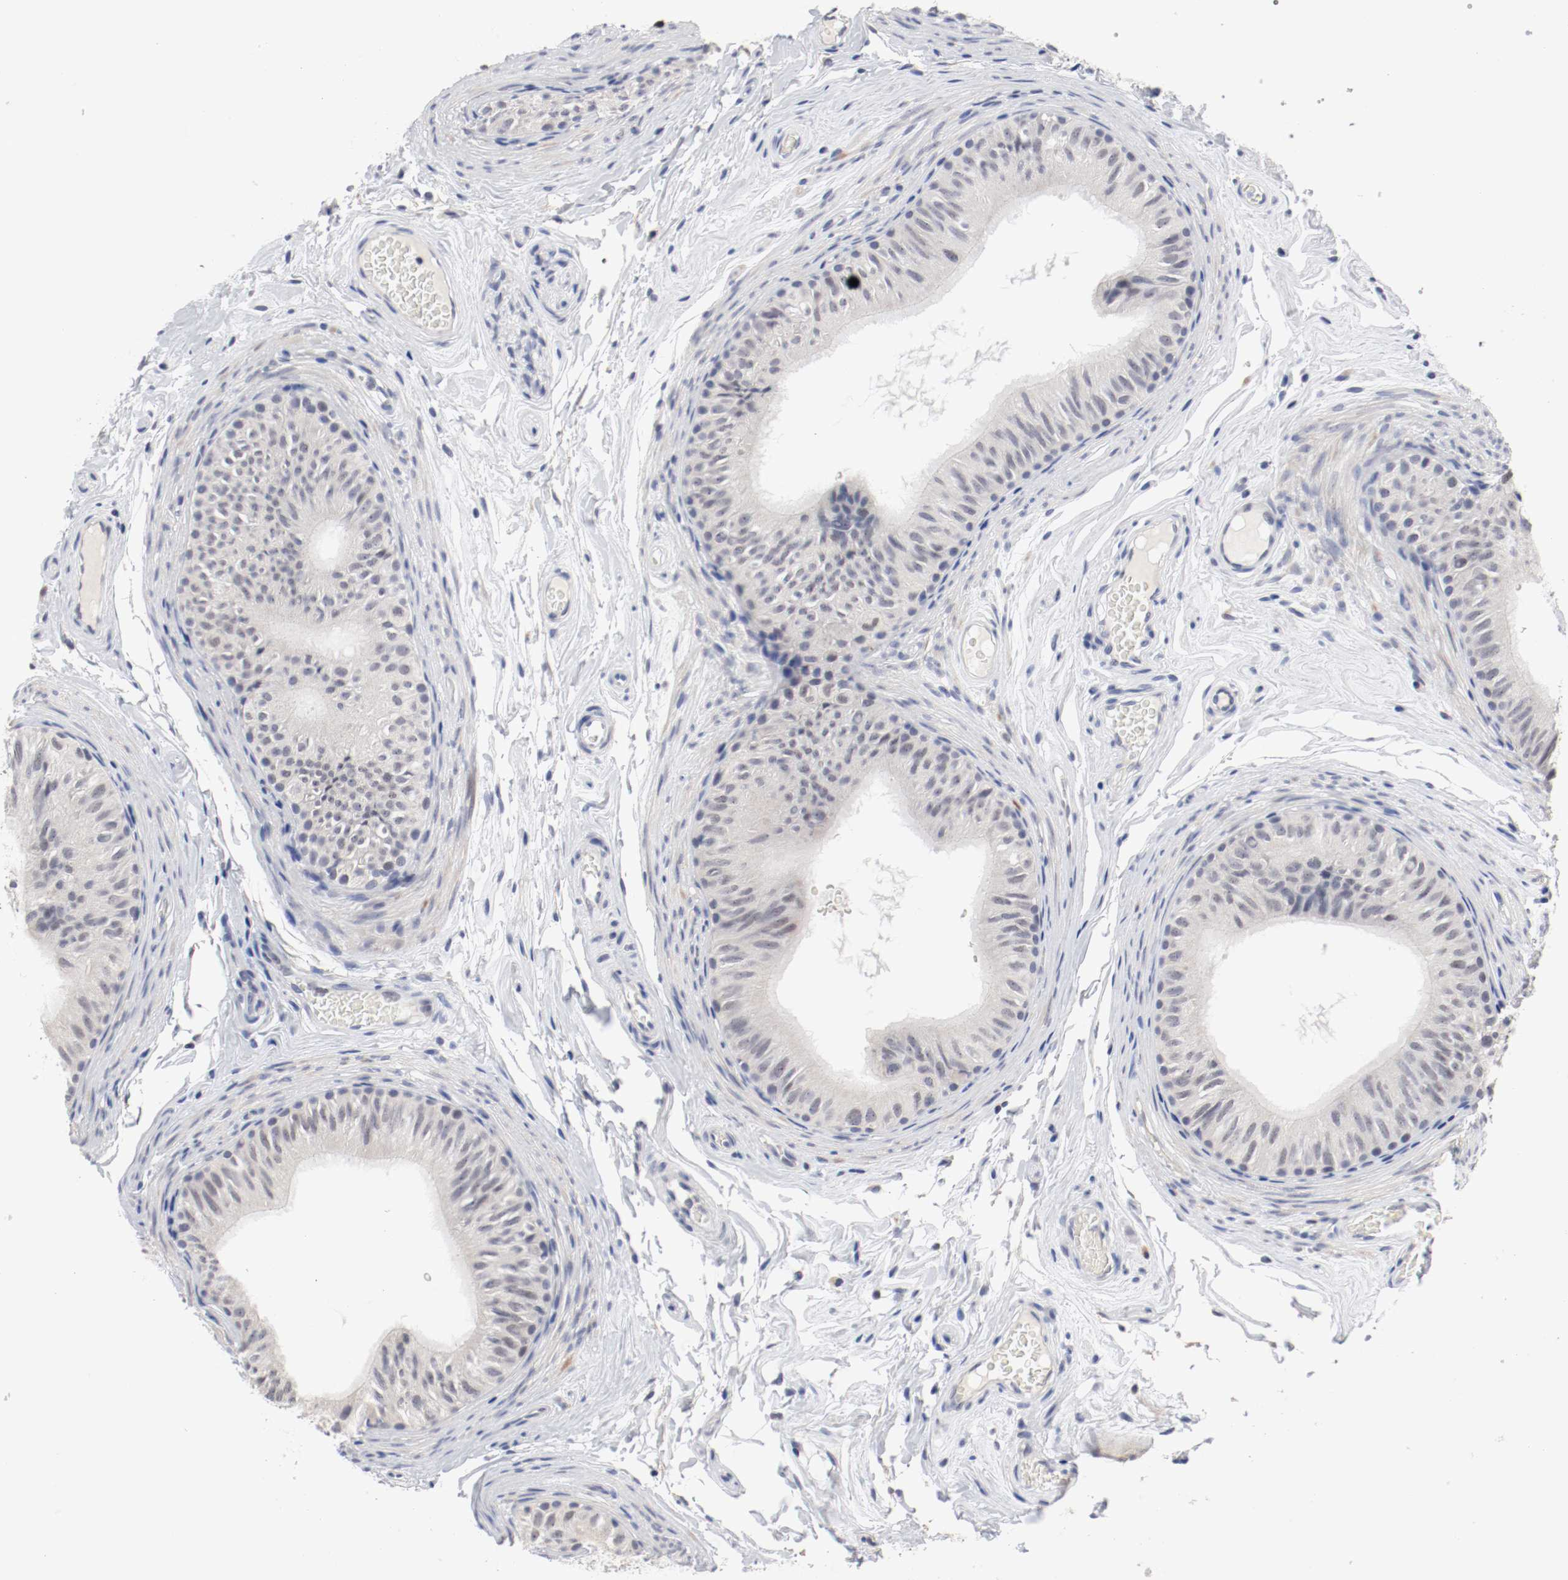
{"staining": {"intensity": "negative", "quantity": "none", "location": "none"}, "tissue": "epididymis", "cell_type": "Glandular cells", "image_type": "normal", "snomed": [{"axis": "morphology", "description": "Normal tissue, NOS"}, {"axis": "topography", "description": "Testis"}, {"axis": "topography", "description": "Epididymis"}], "caption": "This is an immunohistochemistry (IHC) micrograph of benign human epididymis. There is no positivity in glandular cells.", "gene": "ANKLE2", "patient": {"sex": "male", "age": 36}}